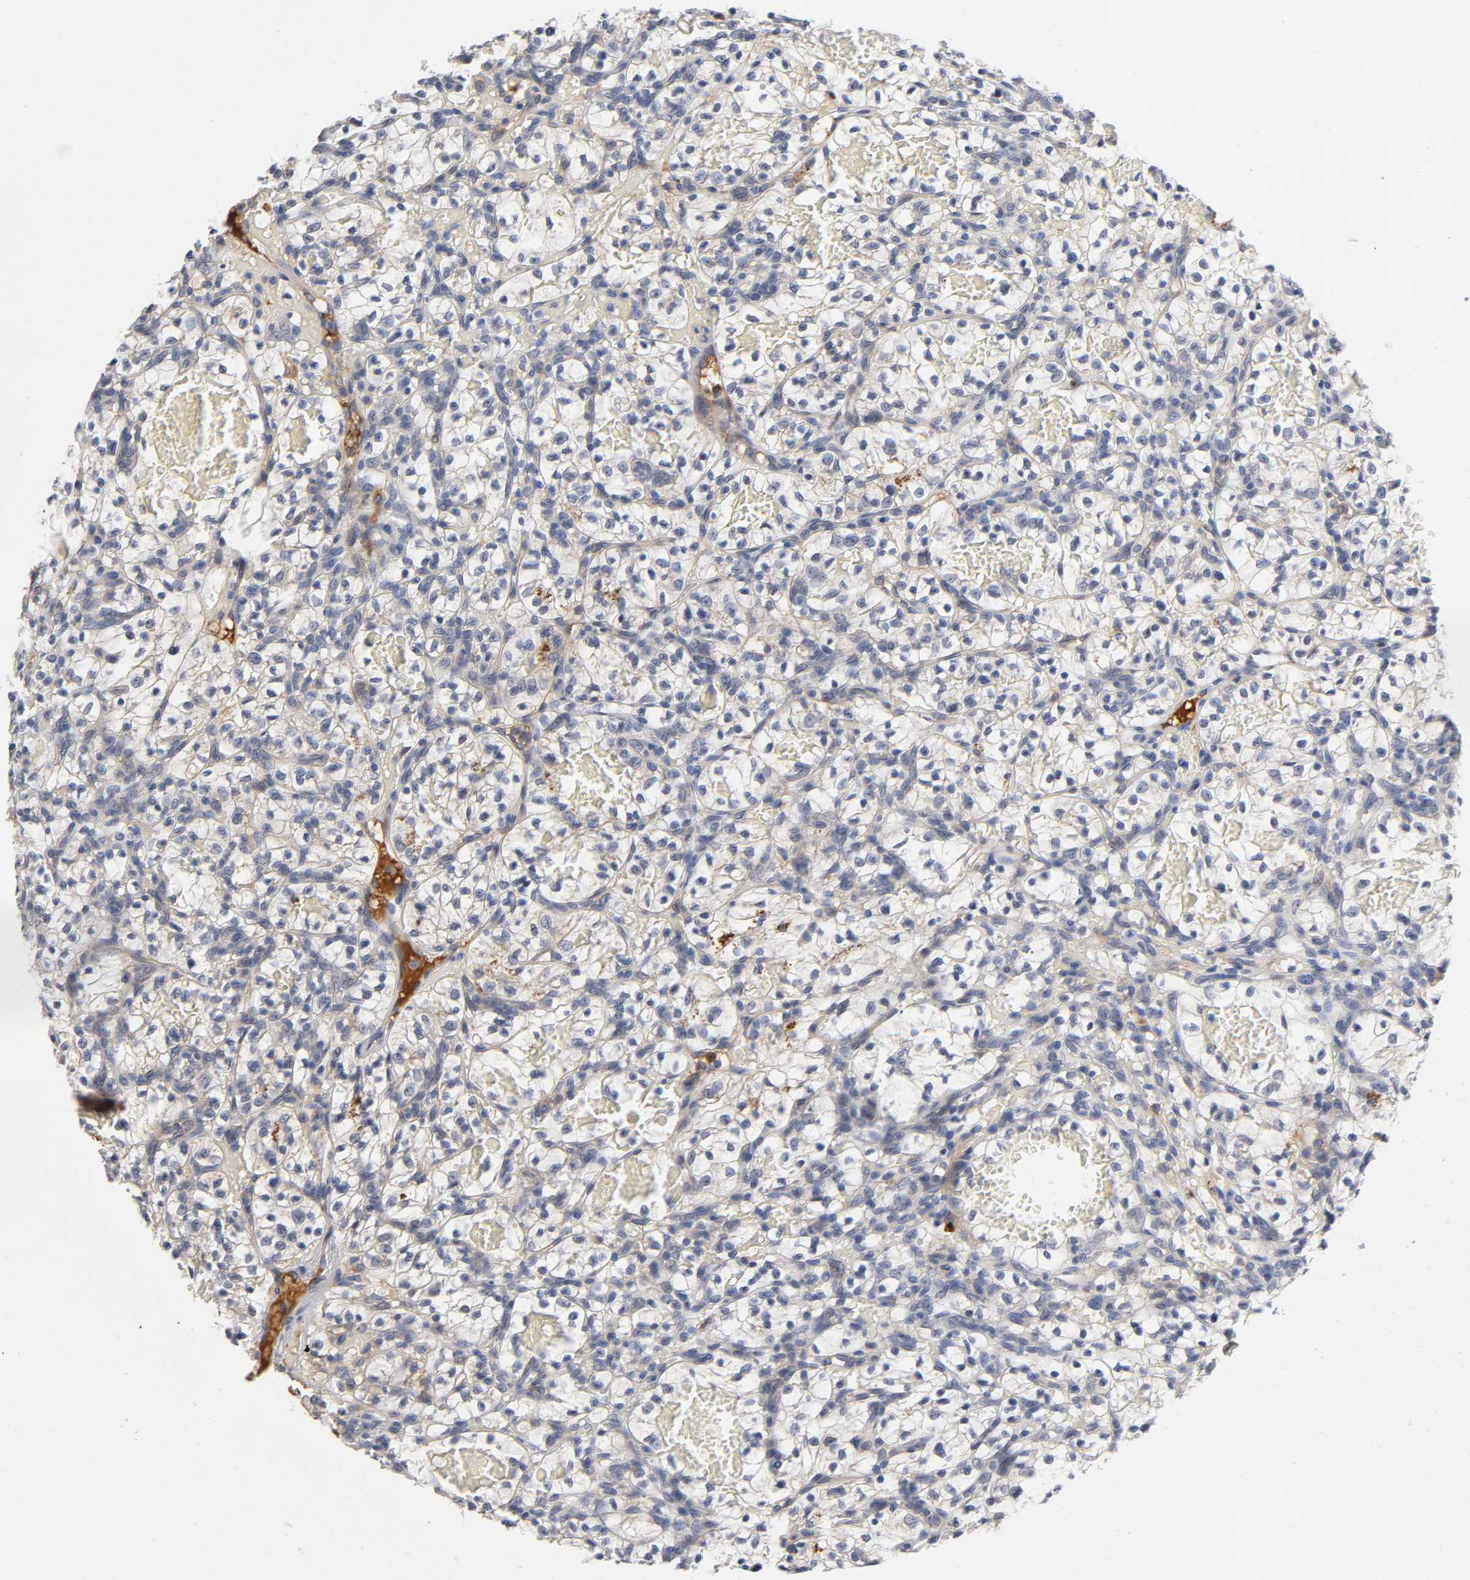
{"staining": {"intensity": "weak", "quantity": "25%-75%", "location": "cytoplasmic/membranous"}, "tissue": "renal cancer", "cell_type": "Tumor cells", "image_type": "cancer", "snomed": [{"axis": "morphology", "description": "Adenocarcinoma, NOS"}, {"axis": "topography", "description": "Kidney"}], "caption": "Immunohistochemical staining of human adenocarcinoma (renal) shows low levels of weak cytoplasmic/membranous expression in about 25%-75% of tumor cells.", "gene": "NOVA1", "patient": {"sex": "female", "age": 57}}